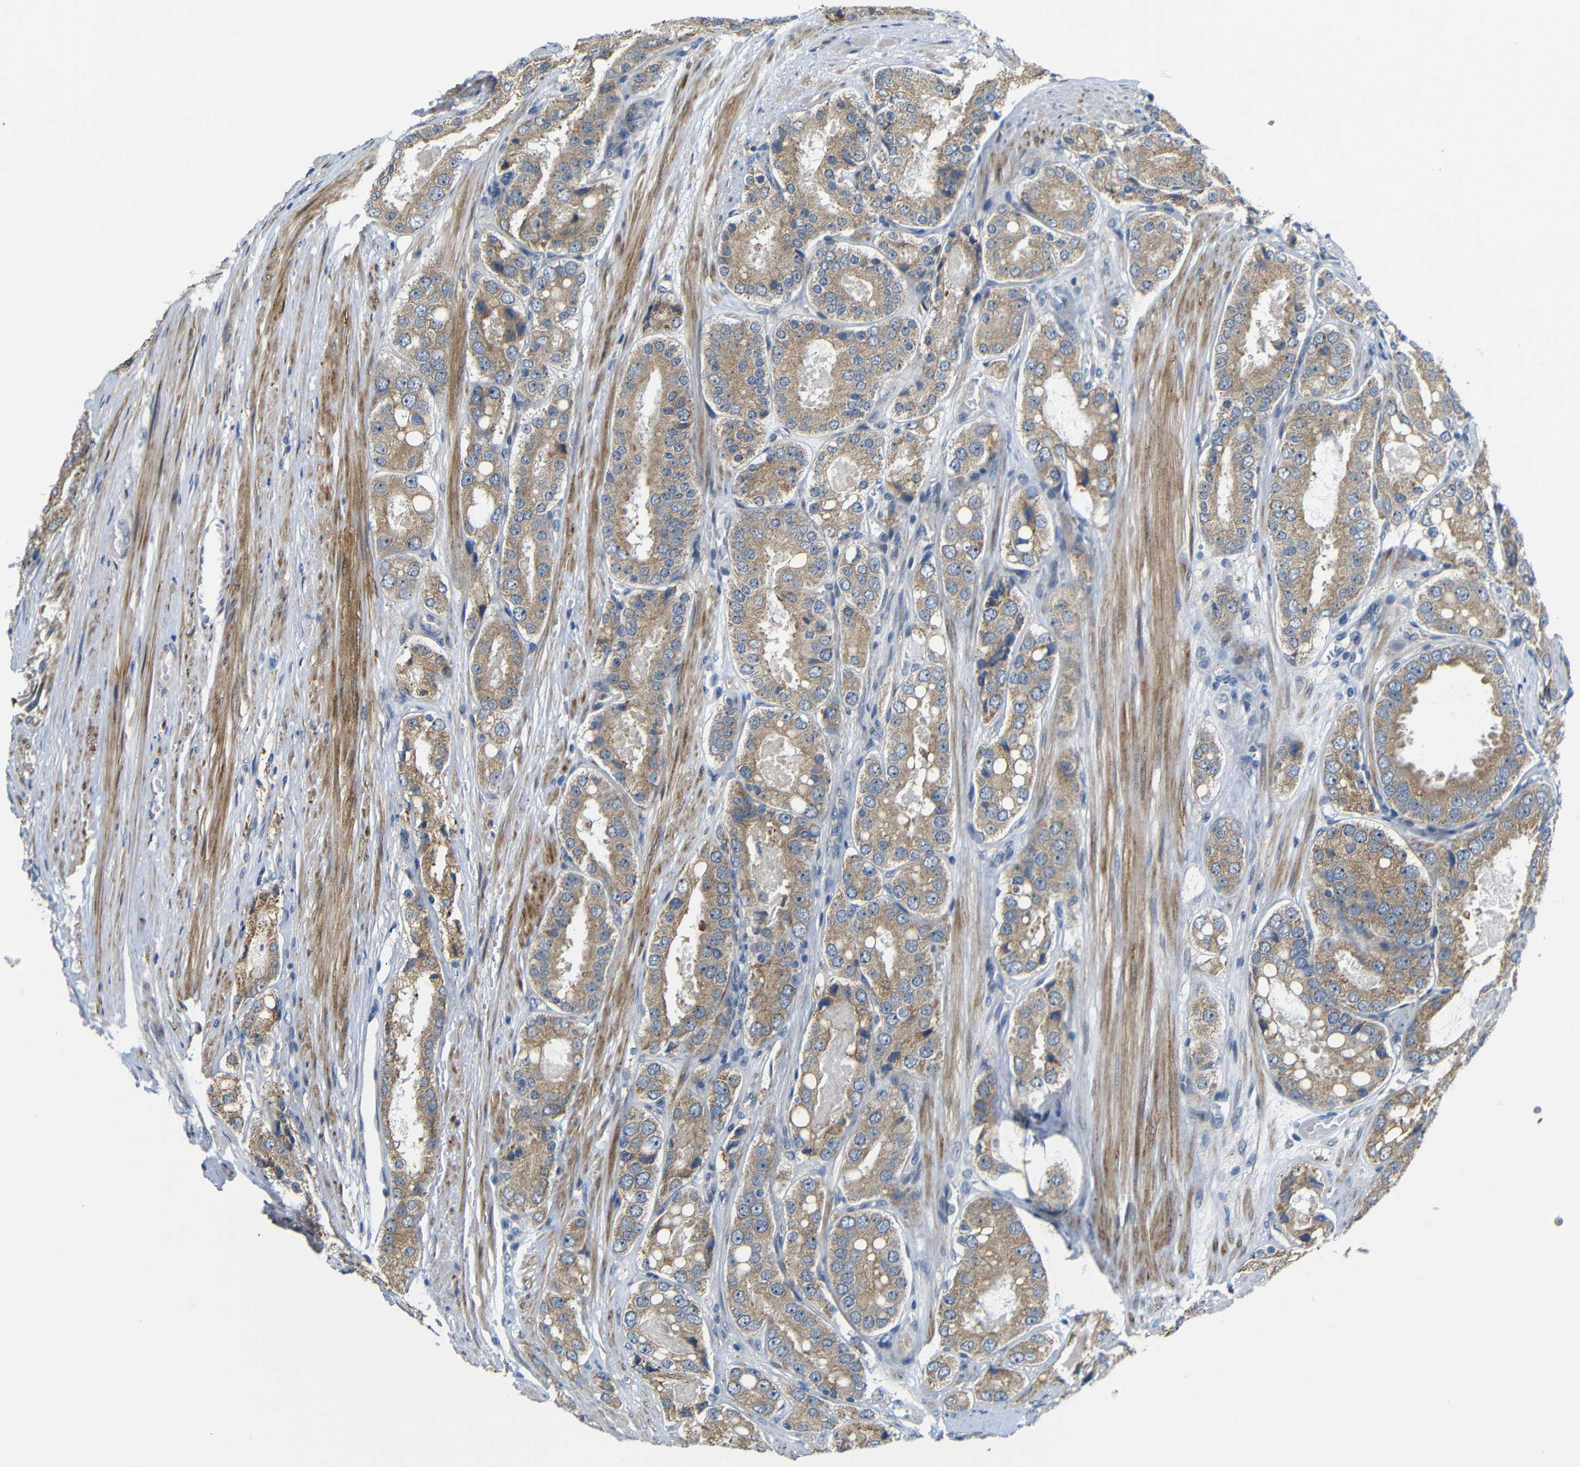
{"staining": {"intensity": "weak", "quantity": ">75%", "location": "cytoplasmic/membranous"}, "tissue": "prostate cancer", "cell_type": "Tumor cells", "image_type": "cancer", "snomed": [{"axis": "morphology", "description": "Adenocarcinoma, High grade"}, {"axis": "topography", "description": "Prostate"}], "caption": "Immunohistochemical staining of prostate high-grade adenocarcinoma reveals low levels of weak cytoplasmic/membranous protein expression in about >75% of tumor cells.", "gene": "P3H2", "patient": {"sex": "male", "age": 65}}